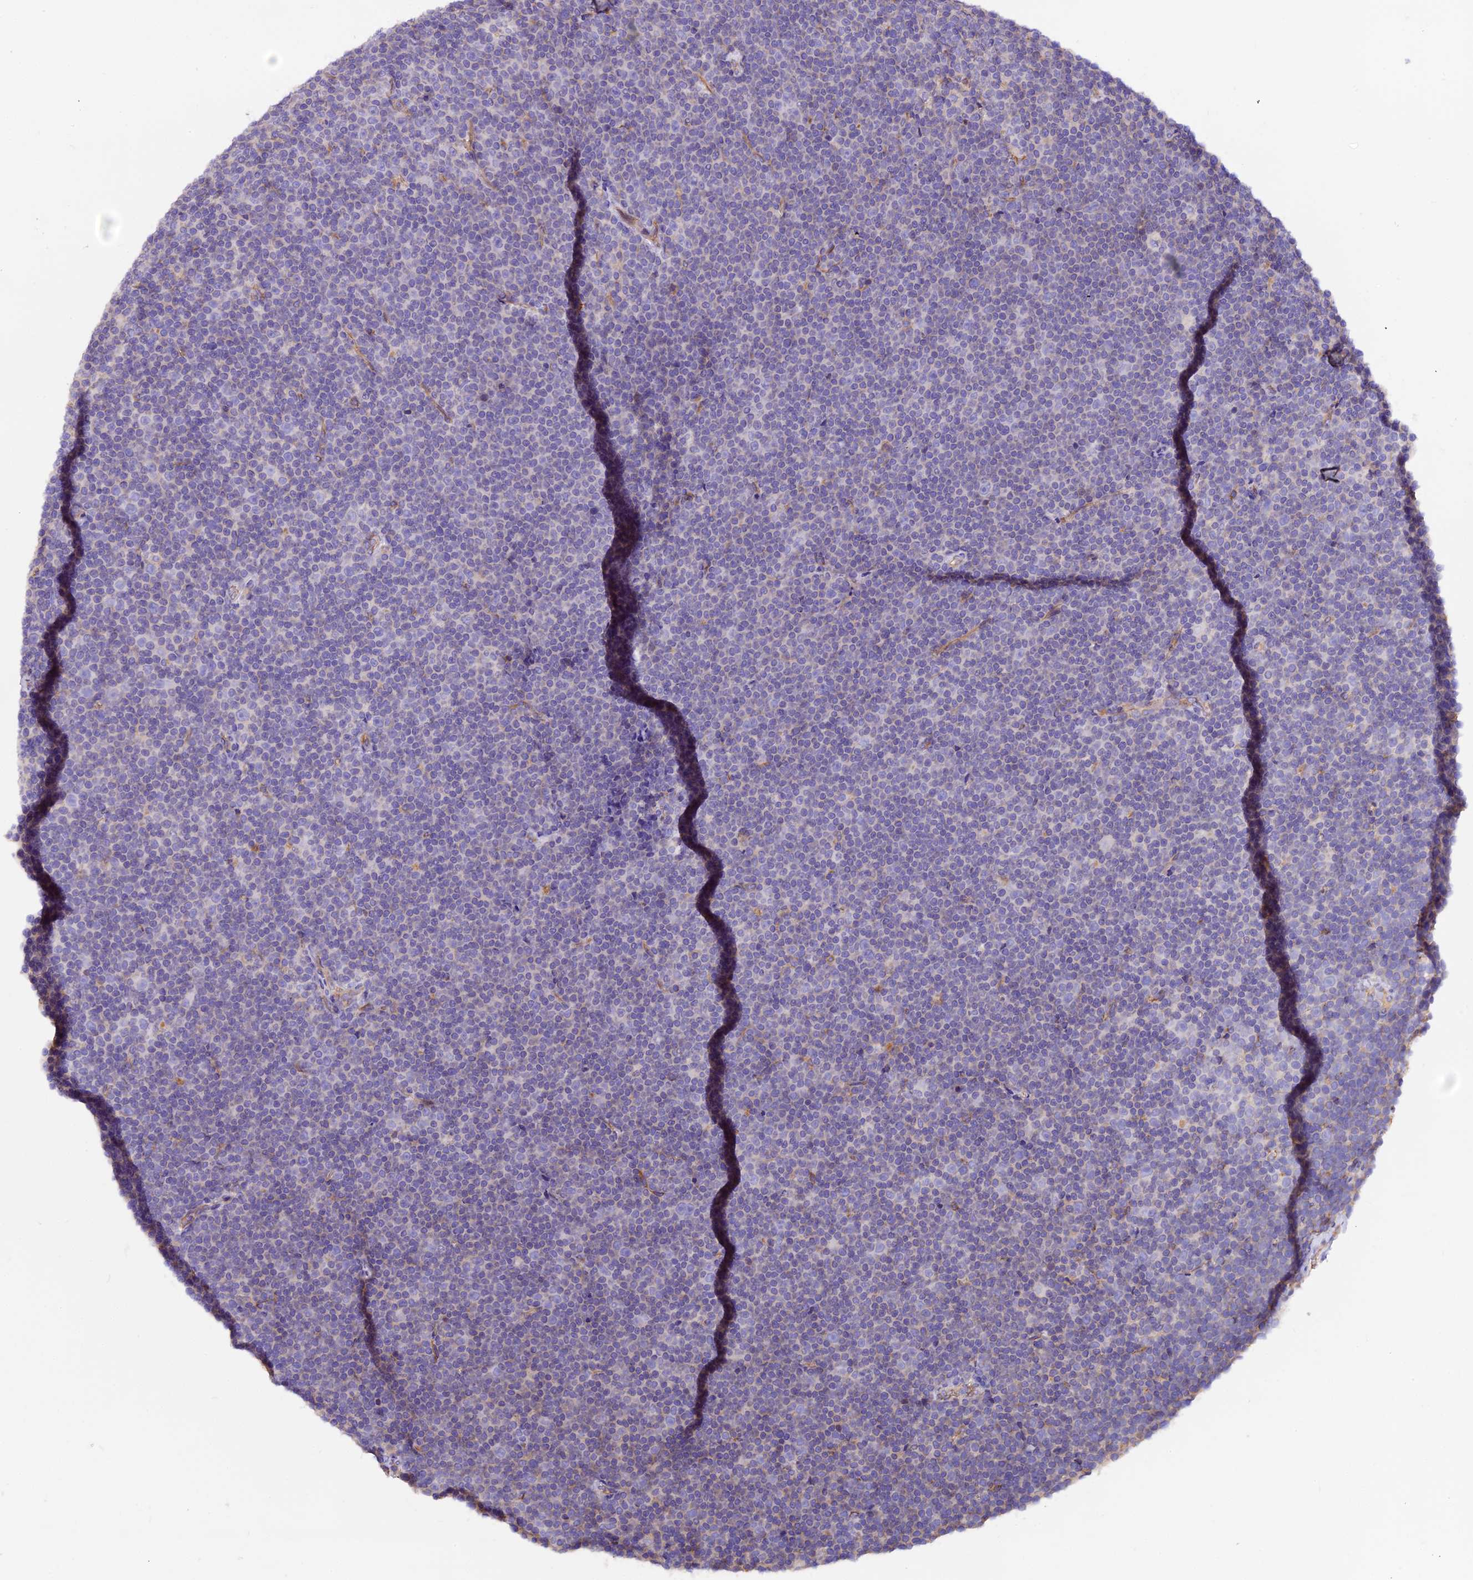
{"staining": {"intensity": "negative", "quantity": "none", "location": "none"}, "tissue": "lymphoma", "cell_type": "Tumor cells", "image_type": "cancer", "snomed": [{"axis": "morphology", "description": "Malignant lymphoma, non-Hodgkin's type, Low grade"}, {"axis": "topography", "description": "Lymph node"}], "caption": "The micrograph displays no staining of tumor cells in lymphoma. (IHC, brightfield microscopy, high magnification).", "gene": "ERMARD", "patient": {"sex": "female", "age": 67}}